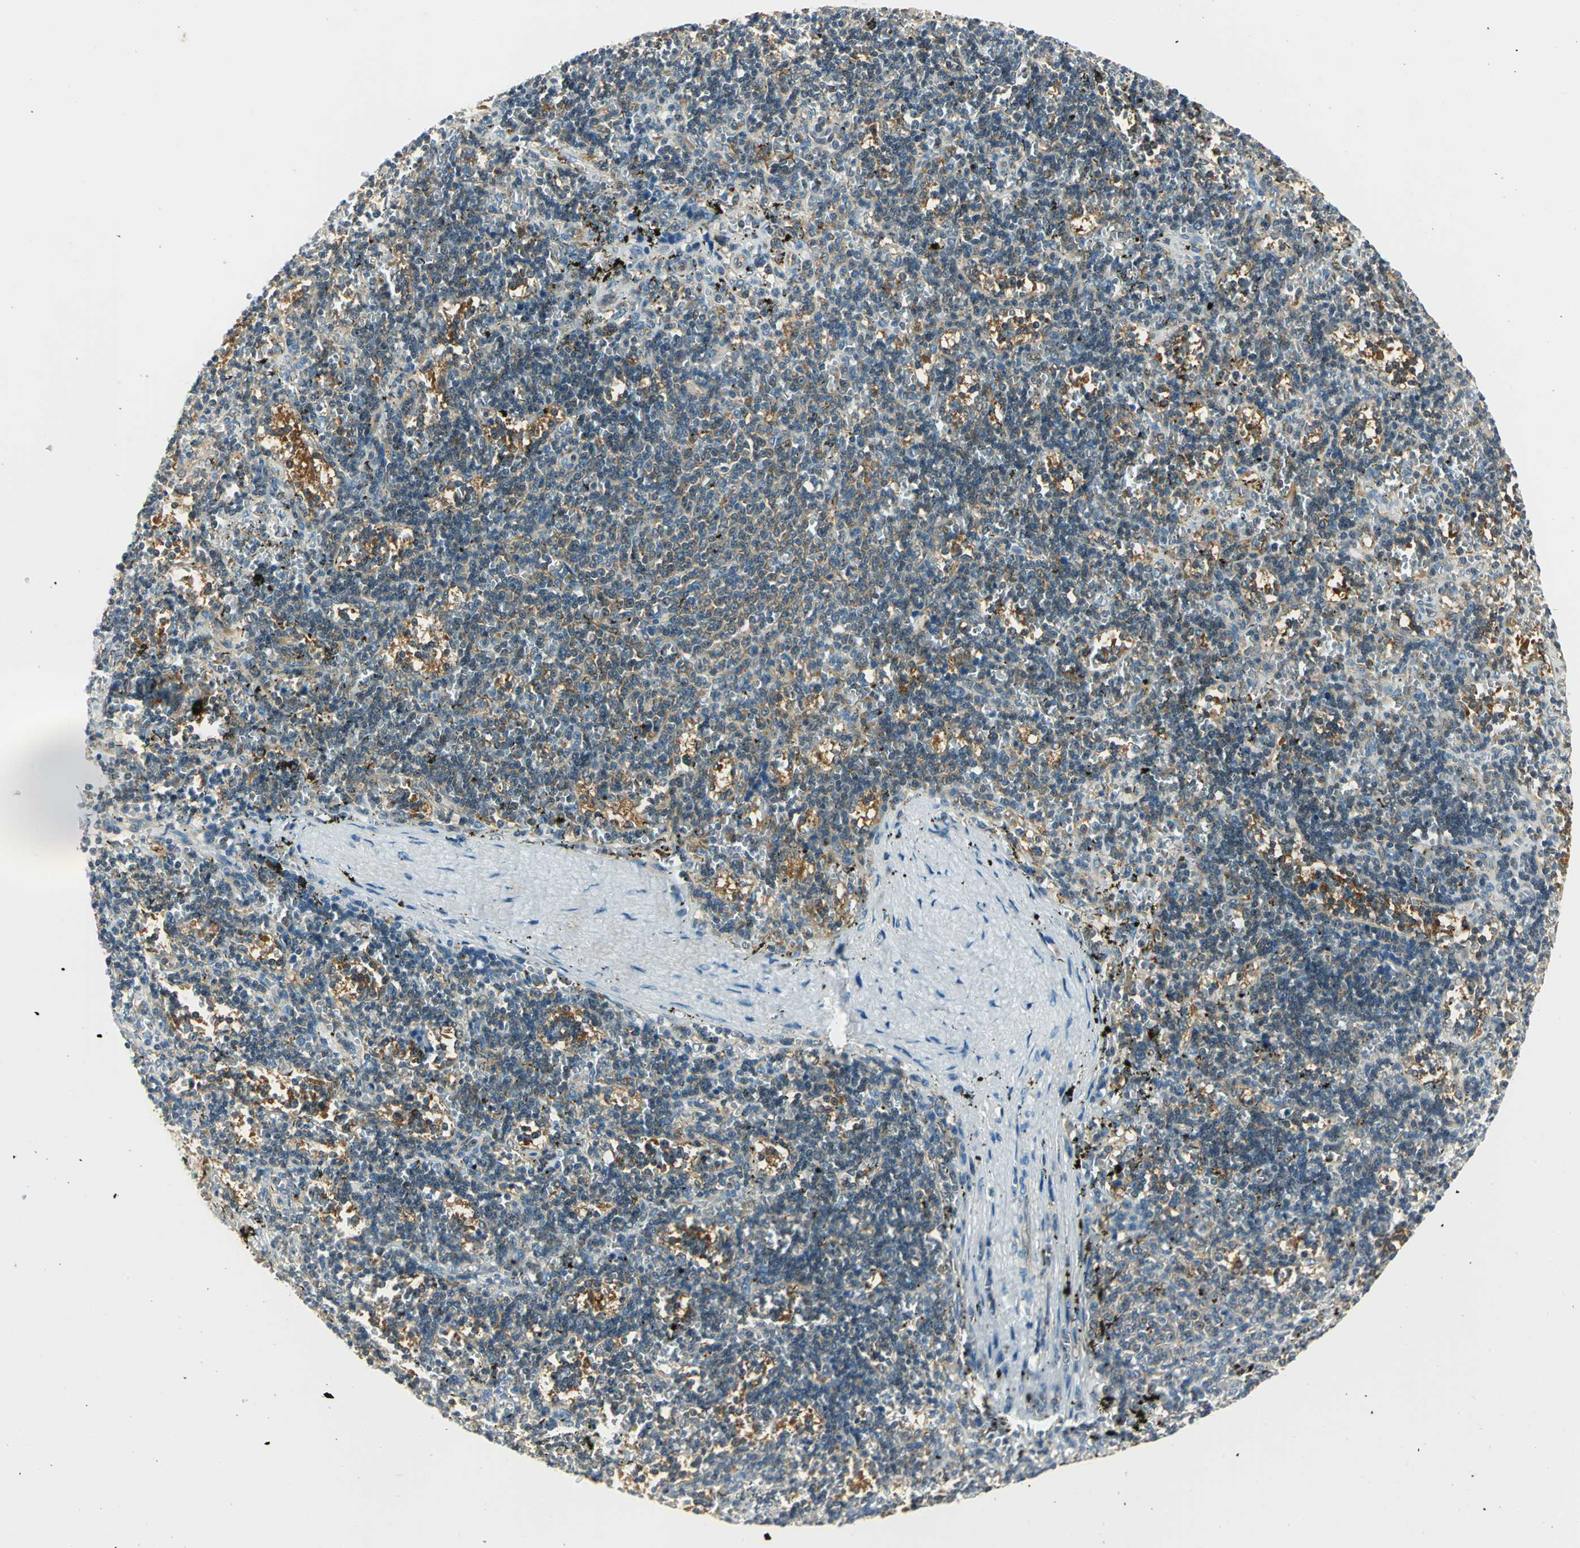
{"staining": {"intensity": "moderate", "quantity": ">75%", "location": "cytoplasmic/membranous"}, "tissue": "lymphoma", "cell_type": "Tumor cells", "image_type": "cancer", "snomed": [{"axis": "morphology", "description": "Malignant lymphoma, non-Hodgkin's type, Low grade"}, {"axis": "topography", "description": "Spleen"}], "caption": "Tumor cells reveal medium levels of moderate cytoplasmic/membranous staining in approximately >75% of cells in low-grade malignant lymphoma, non-Hodgkin's type.", "gene": "FYN", "patient": {"sex": "male", "age": 60}}